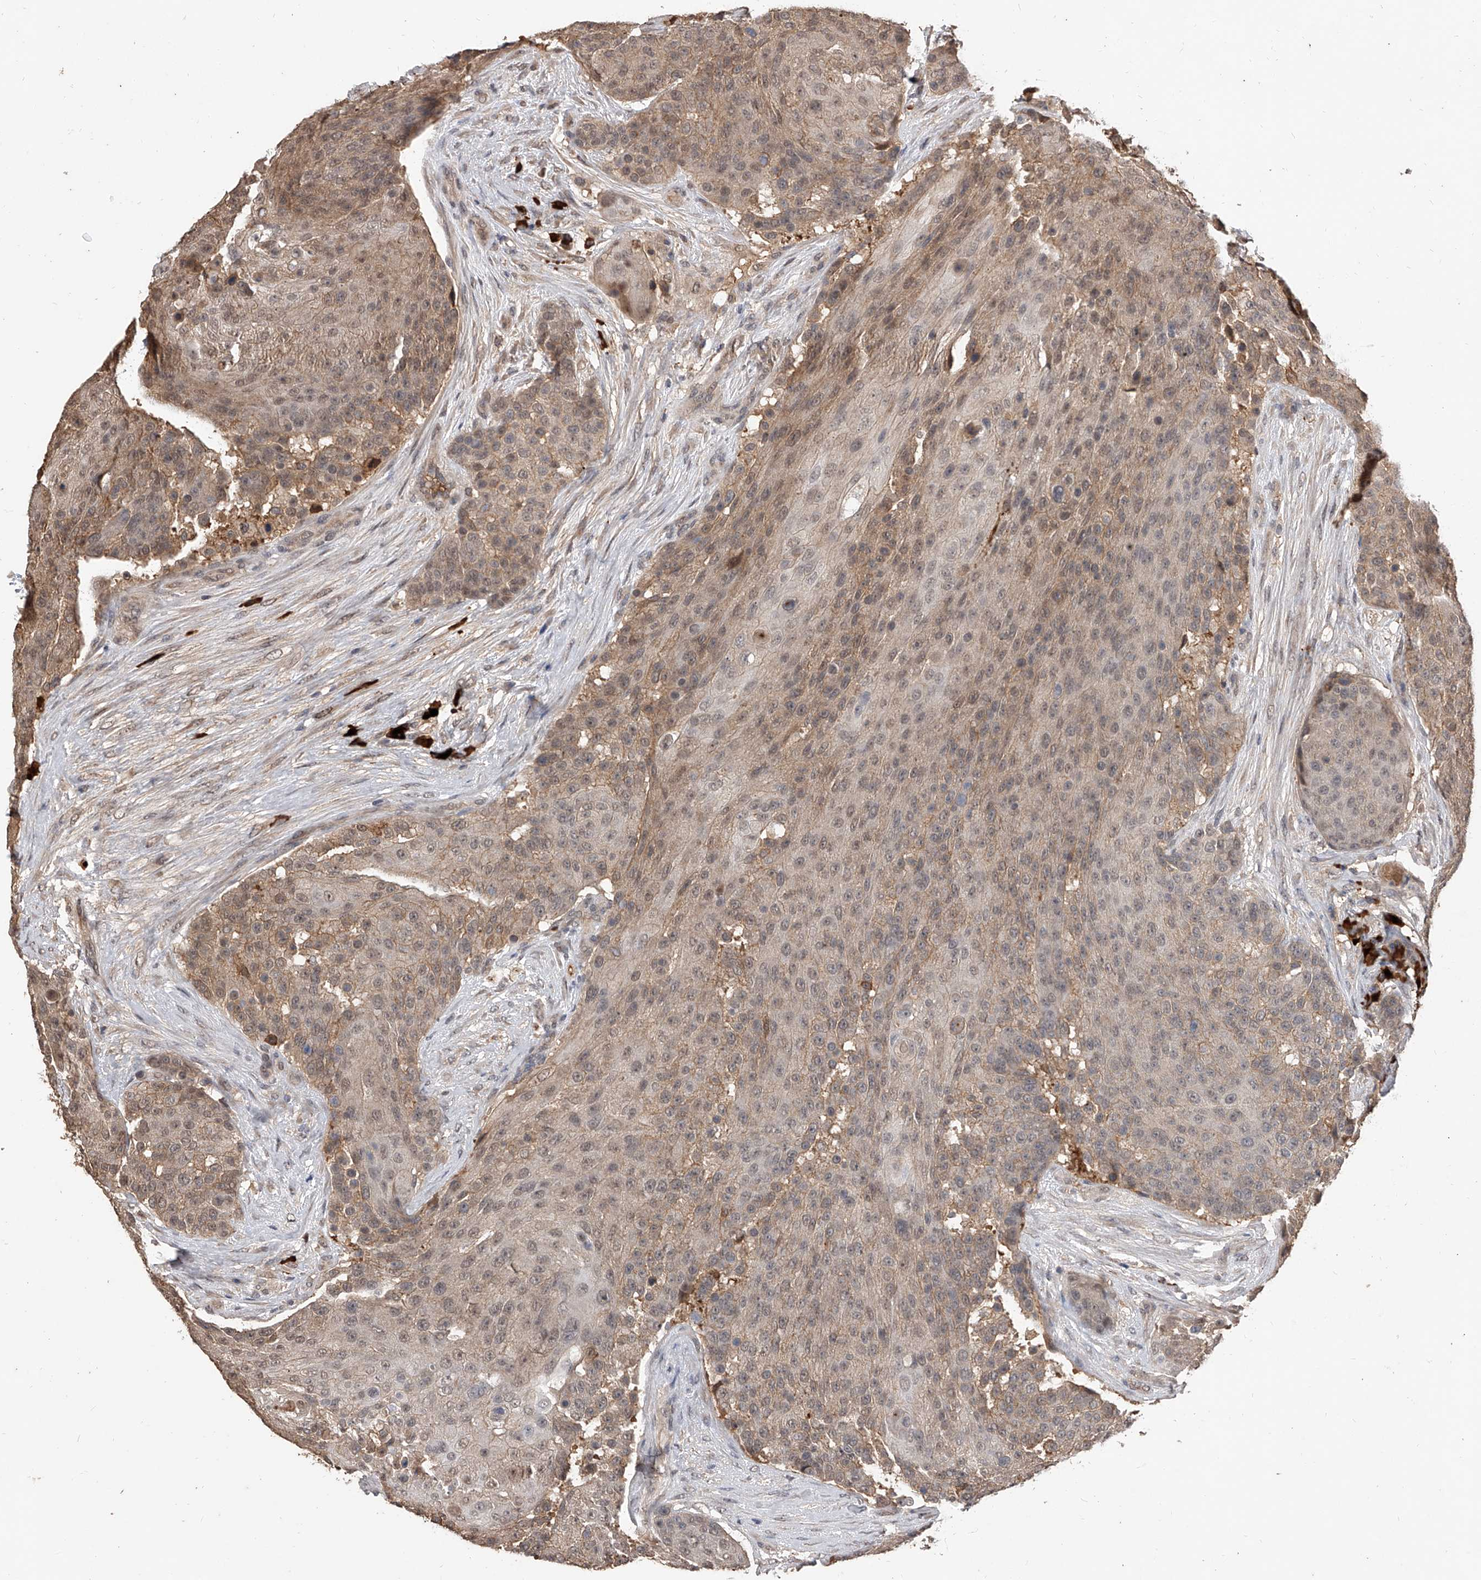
{"staining": {"intensity": "weak", "quantity": ">75%", "location": "cytoplasmic/membranous,nuclear"}, "tissue": "urothelial cancer", "cell_type": "Tumor cells", "image_type": "cancer", "snomed": [{"axis": "morphology", "description": "Urothelial carcinoma, High grade"}, {"axis": "topography", "description": "Urinary bladder"}], "caption": "IHC micrograph of human urothelial cancer stained for a protein (brown), which exhibits low levels of weak cytoplasmic/membranous and nuclear positivity in about >75% of tumor cells.", "gene": "CFAP410", "patient": {"sex": "female", "age": 63}}